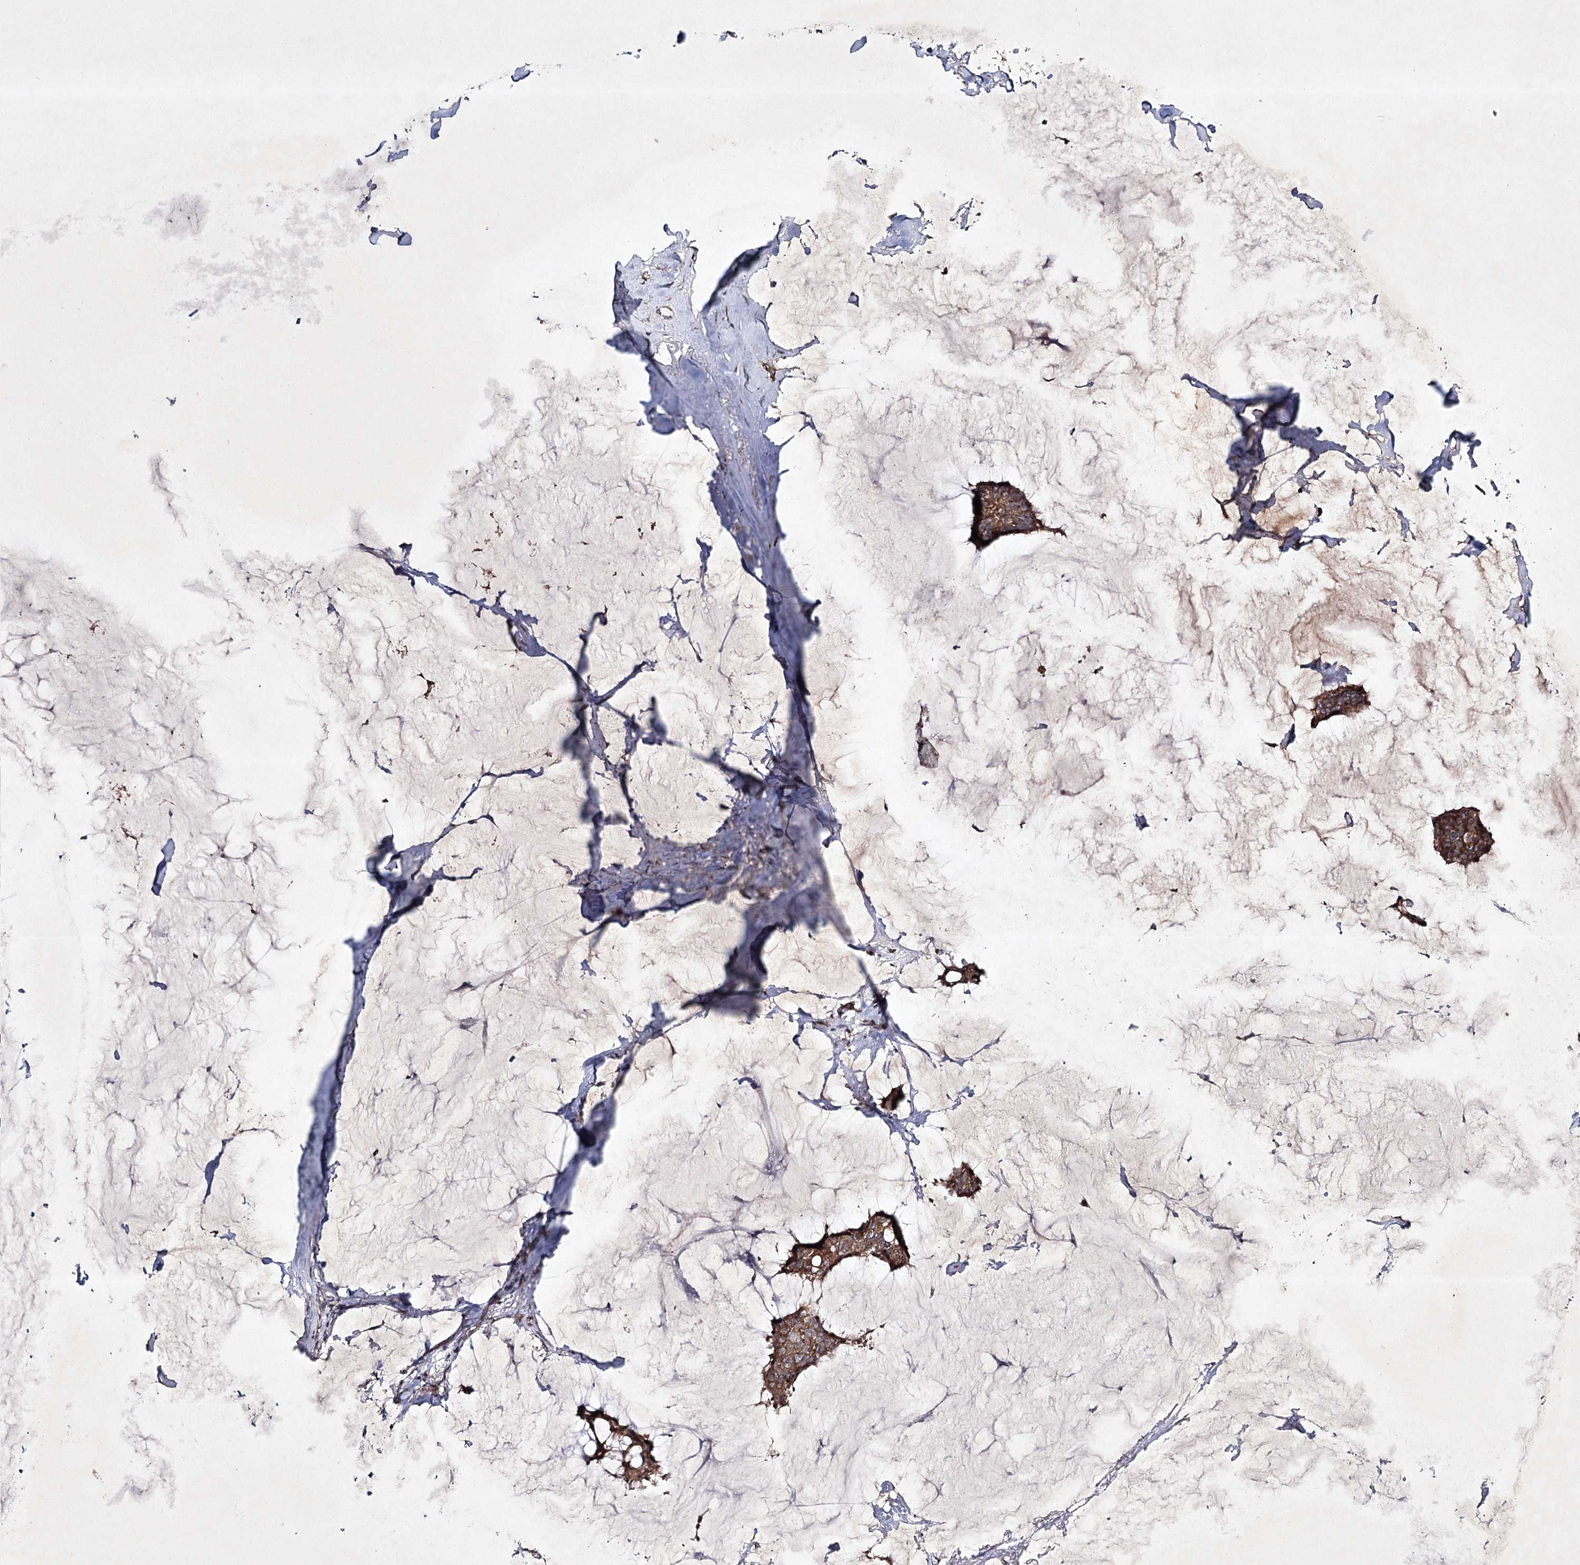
{"staining": {"intensity": "moderate", "quantity": ">75%", "location": "cytoplasmic/membranous"}, "tissue": "breast cancer", "cell_type": "Tumor cells", "image_type": "cancer", "snomed": [{"axis": "morphology", "description": "Duct carcinoma"}, {"axis": "topography", "description": "Breast"}], "caption": "Immunohistochemical staining of human breast cancer (infiltrating ductal carcinoma) shows medium levels of moderate cytoplasmic/membranous expression in about >75% of tumor cells. (DAB (3,3'-diaminobenzidine) IHC, brown staining for protein, blue staining for nuclei).", "gene": "ALG9", "patient": {"sex": "female", "age": 93}}